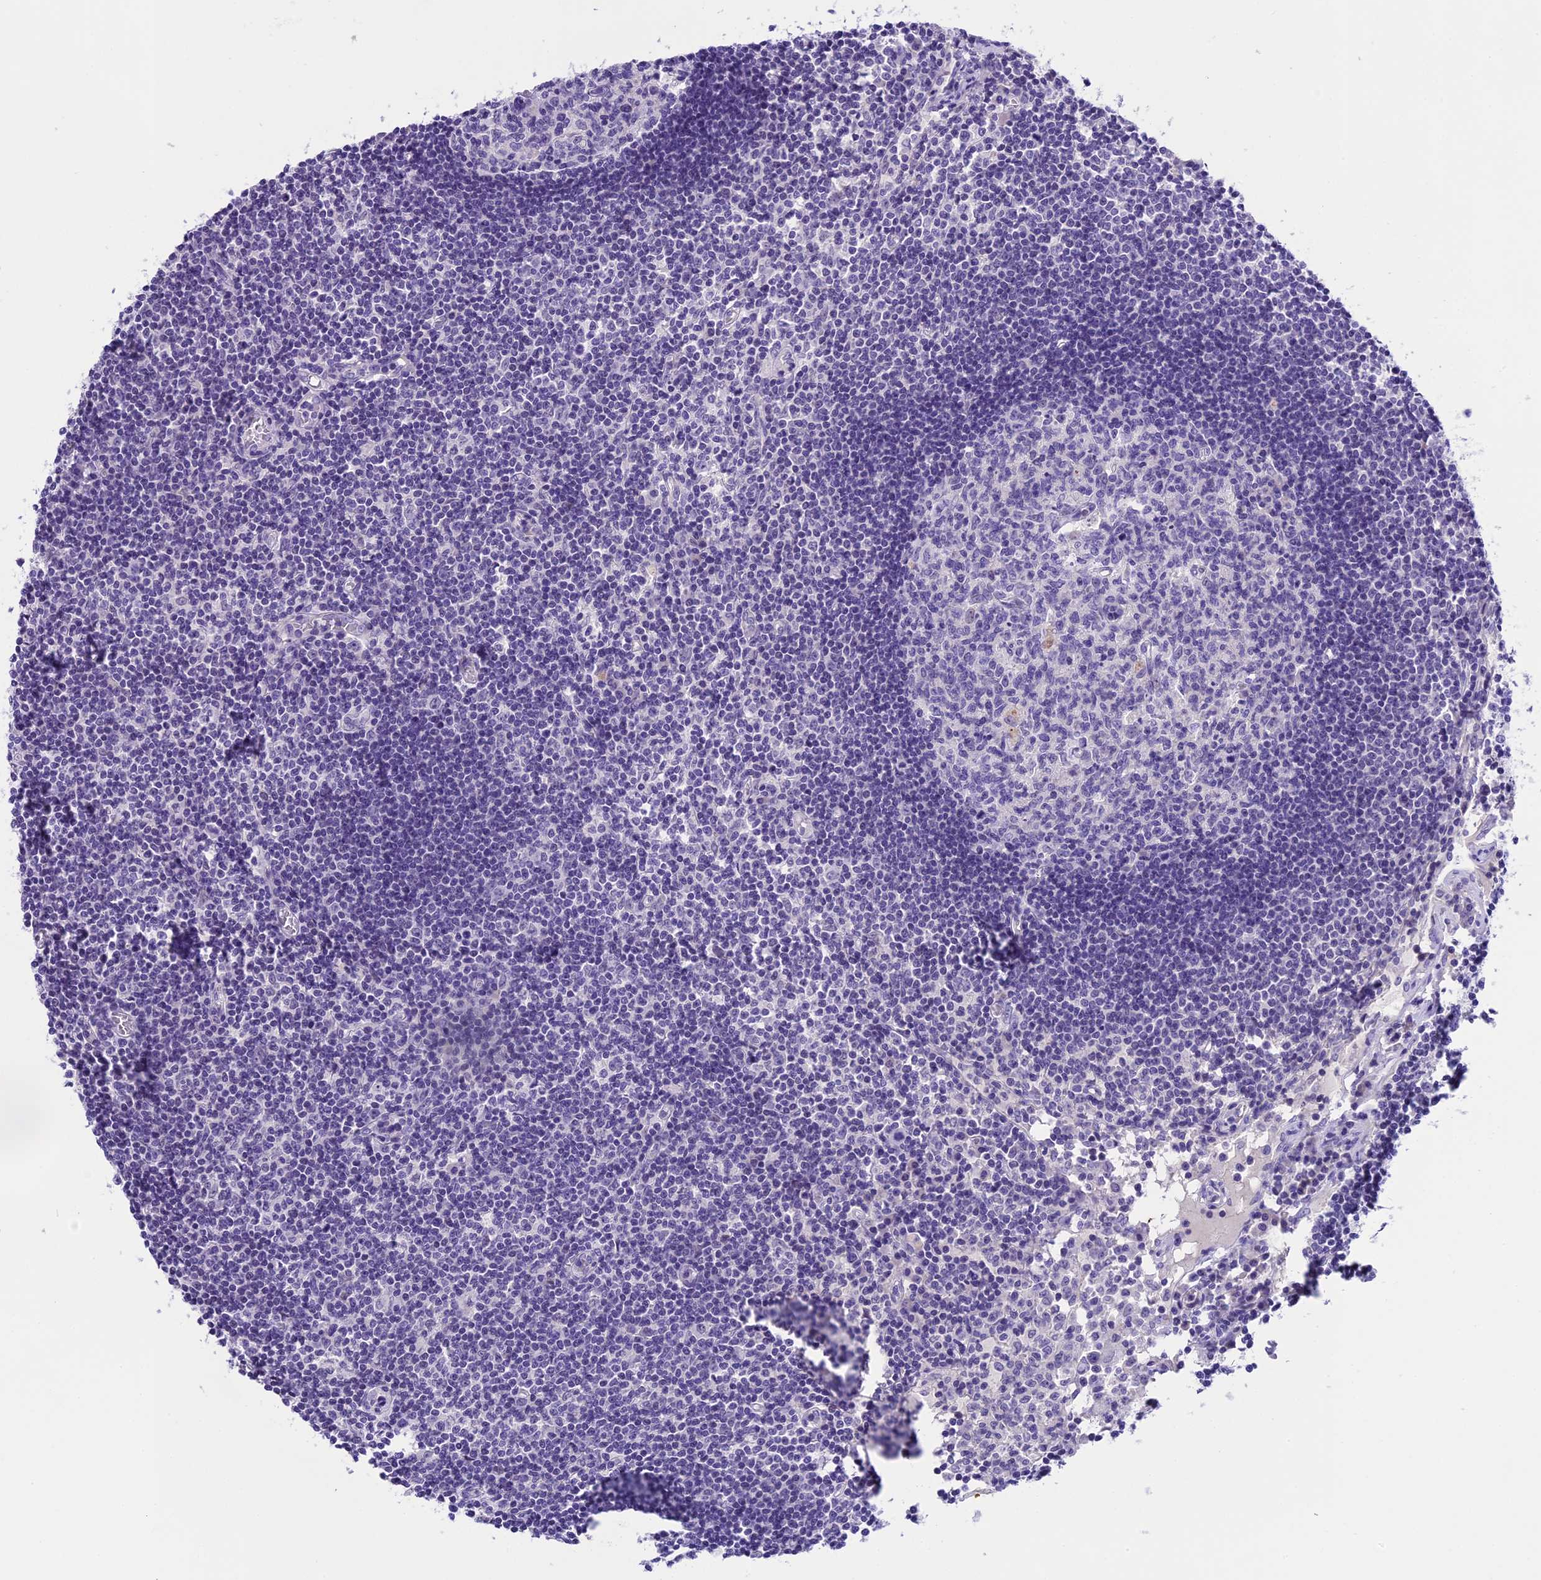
{"staining": {"intensity": "negative", "quantity": "none", "location": "none"}, "tissue": "lymph node", "cell_type": "Germinal center cells", "image_type": "normal", "snomed": [{"axis": "morphology", "description": "Normal tissue, NOS"}, {"axis": "topography", "description": "Lymph node"}], "caption": "Germinal center cells show no significant protein positivity in unremarkable lymph node. Nuclei are stained in blue.", "gene": "PRR15", "patient": {"sex": "female", "age": 55}}